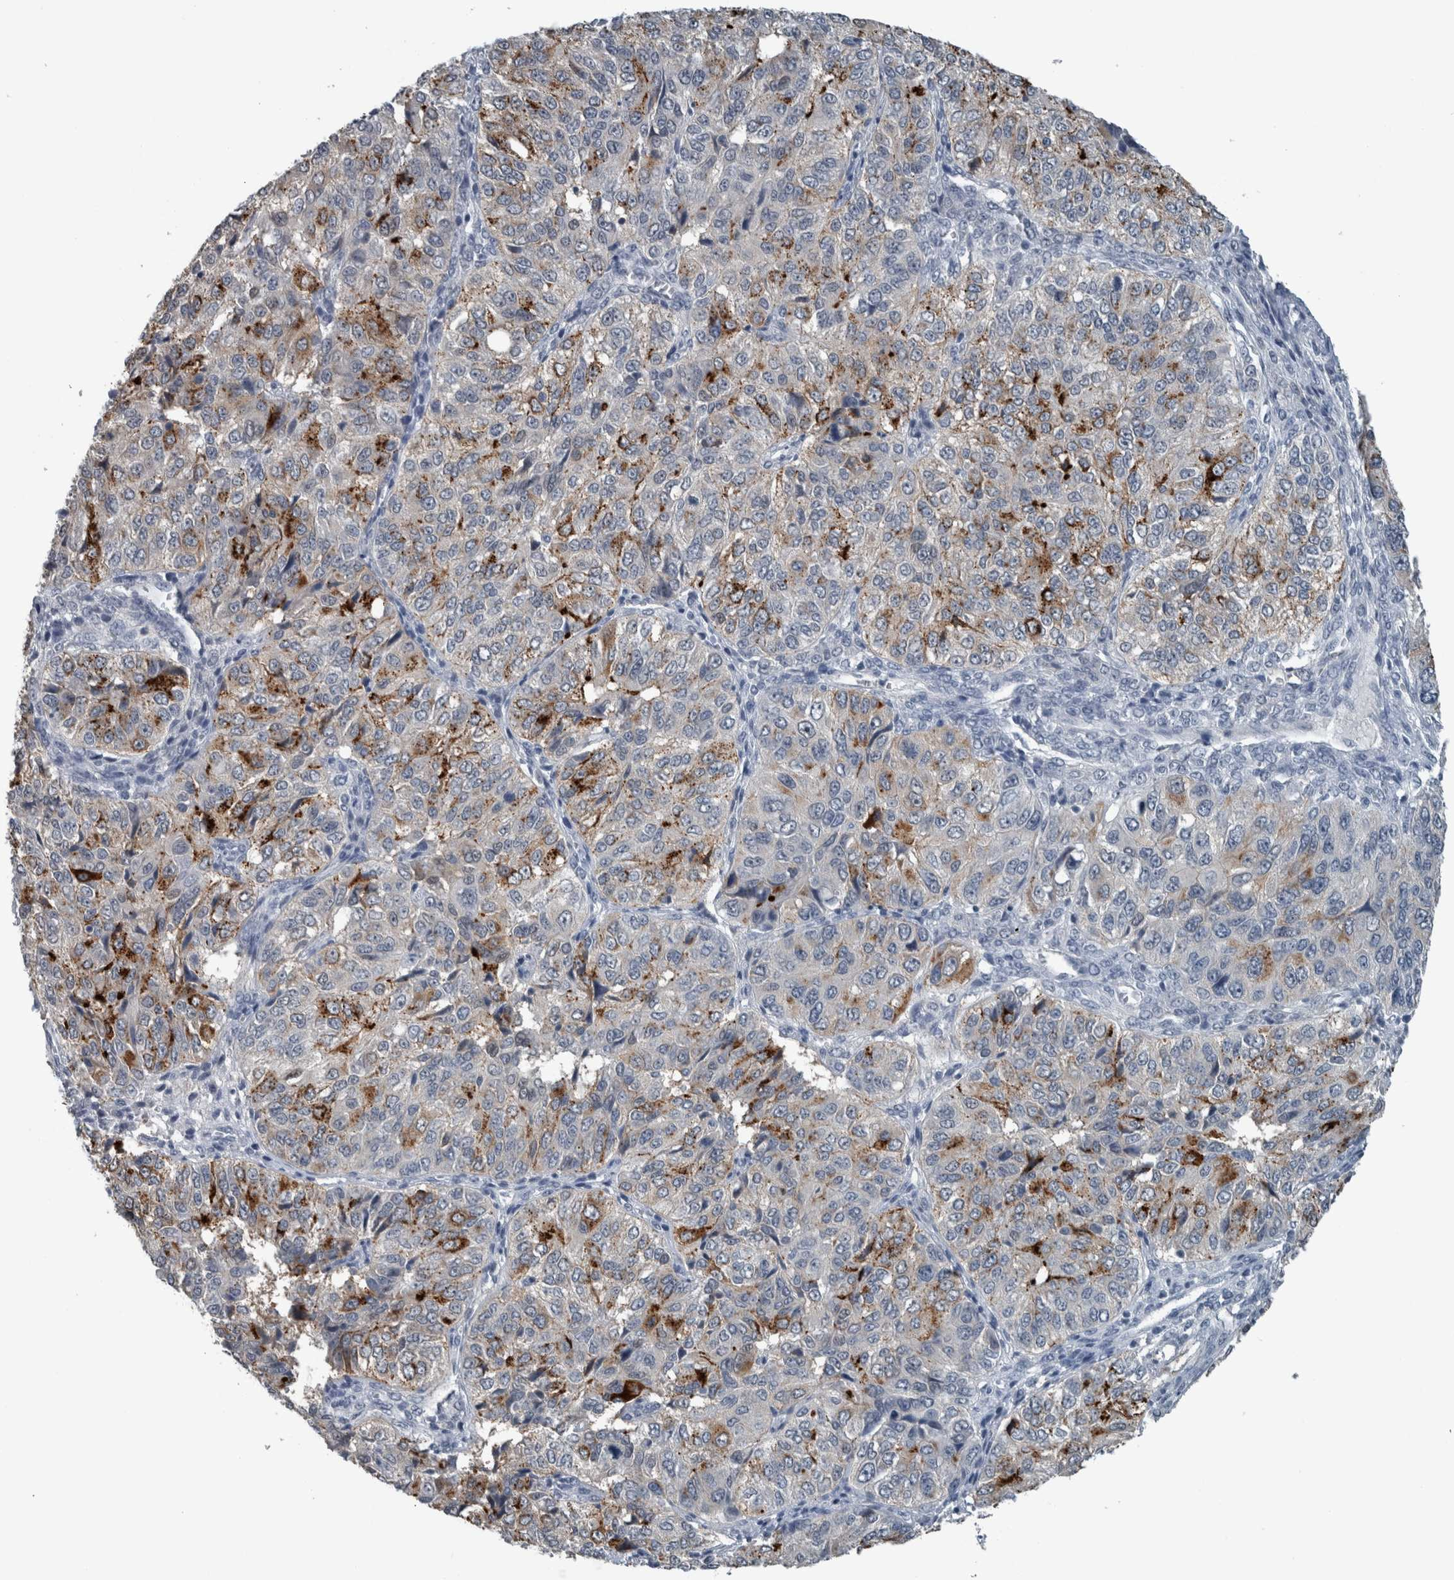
{"staining": {"intensity": "strong", "quantity": "<25%", "location": "cytoplasmic/membranous"}, "tissue": "ovarian cancer", "cell_type": "Tumor cells", "image_type": "cancer", "snomed": [{"axis": "morphology", "description": "Carcinoma, endometroid"}, {"axis": "topography", "description": "Ovary"}], "caption": "The immunohistochemical stain highlights strong cytoplasmic/membranous expression in tumor cells of endometroid carcinoma (ovarian) tissue. (Stains: DAB (3,3'-diaminobenzidine) in brown, nuclei in blue, Microscopy: brightfield microscopy at high magnification).", "gene": "ACSF2", "patient": {"sex": "female", "age": 51}}